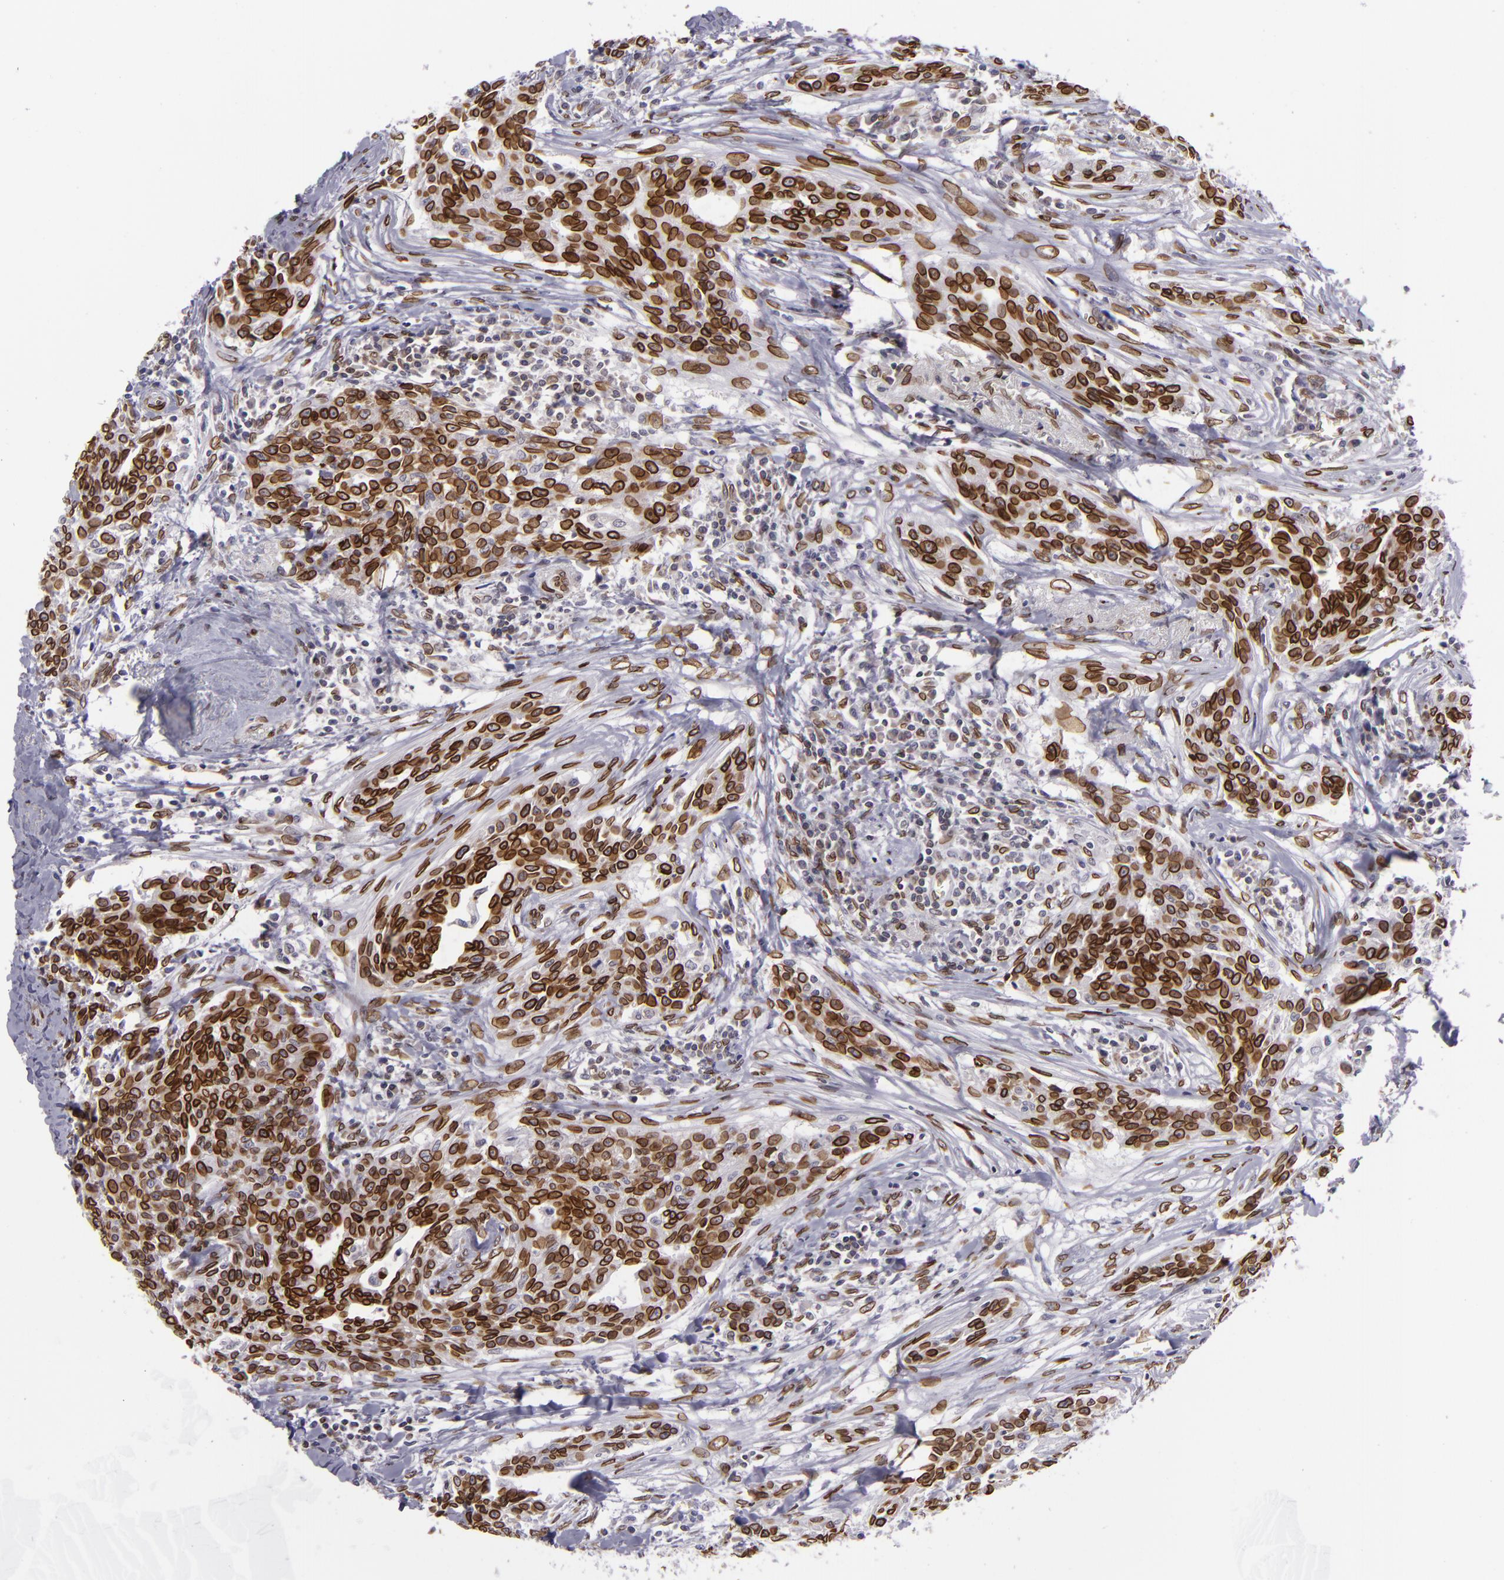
{"staining": {"intensity": "strong", "quantity": ">75%", "location": "nuclear"}, "tissue": "breast cancer", "cell_type": "Tumor cells", "image_type": "cancer", "snomed": [{"axis": "morphology", "description": "Duct carcinoma"}, {"axis": "topography", "description": "Breast"}], "caption": "Protein expression analysis of human breast cancer (intraductal carcinoma) reveals strong nuclear positivity in approximately >75% of tumor cells.", "gene": "EMD", "patient": {"sex": "female", "age": 50}}